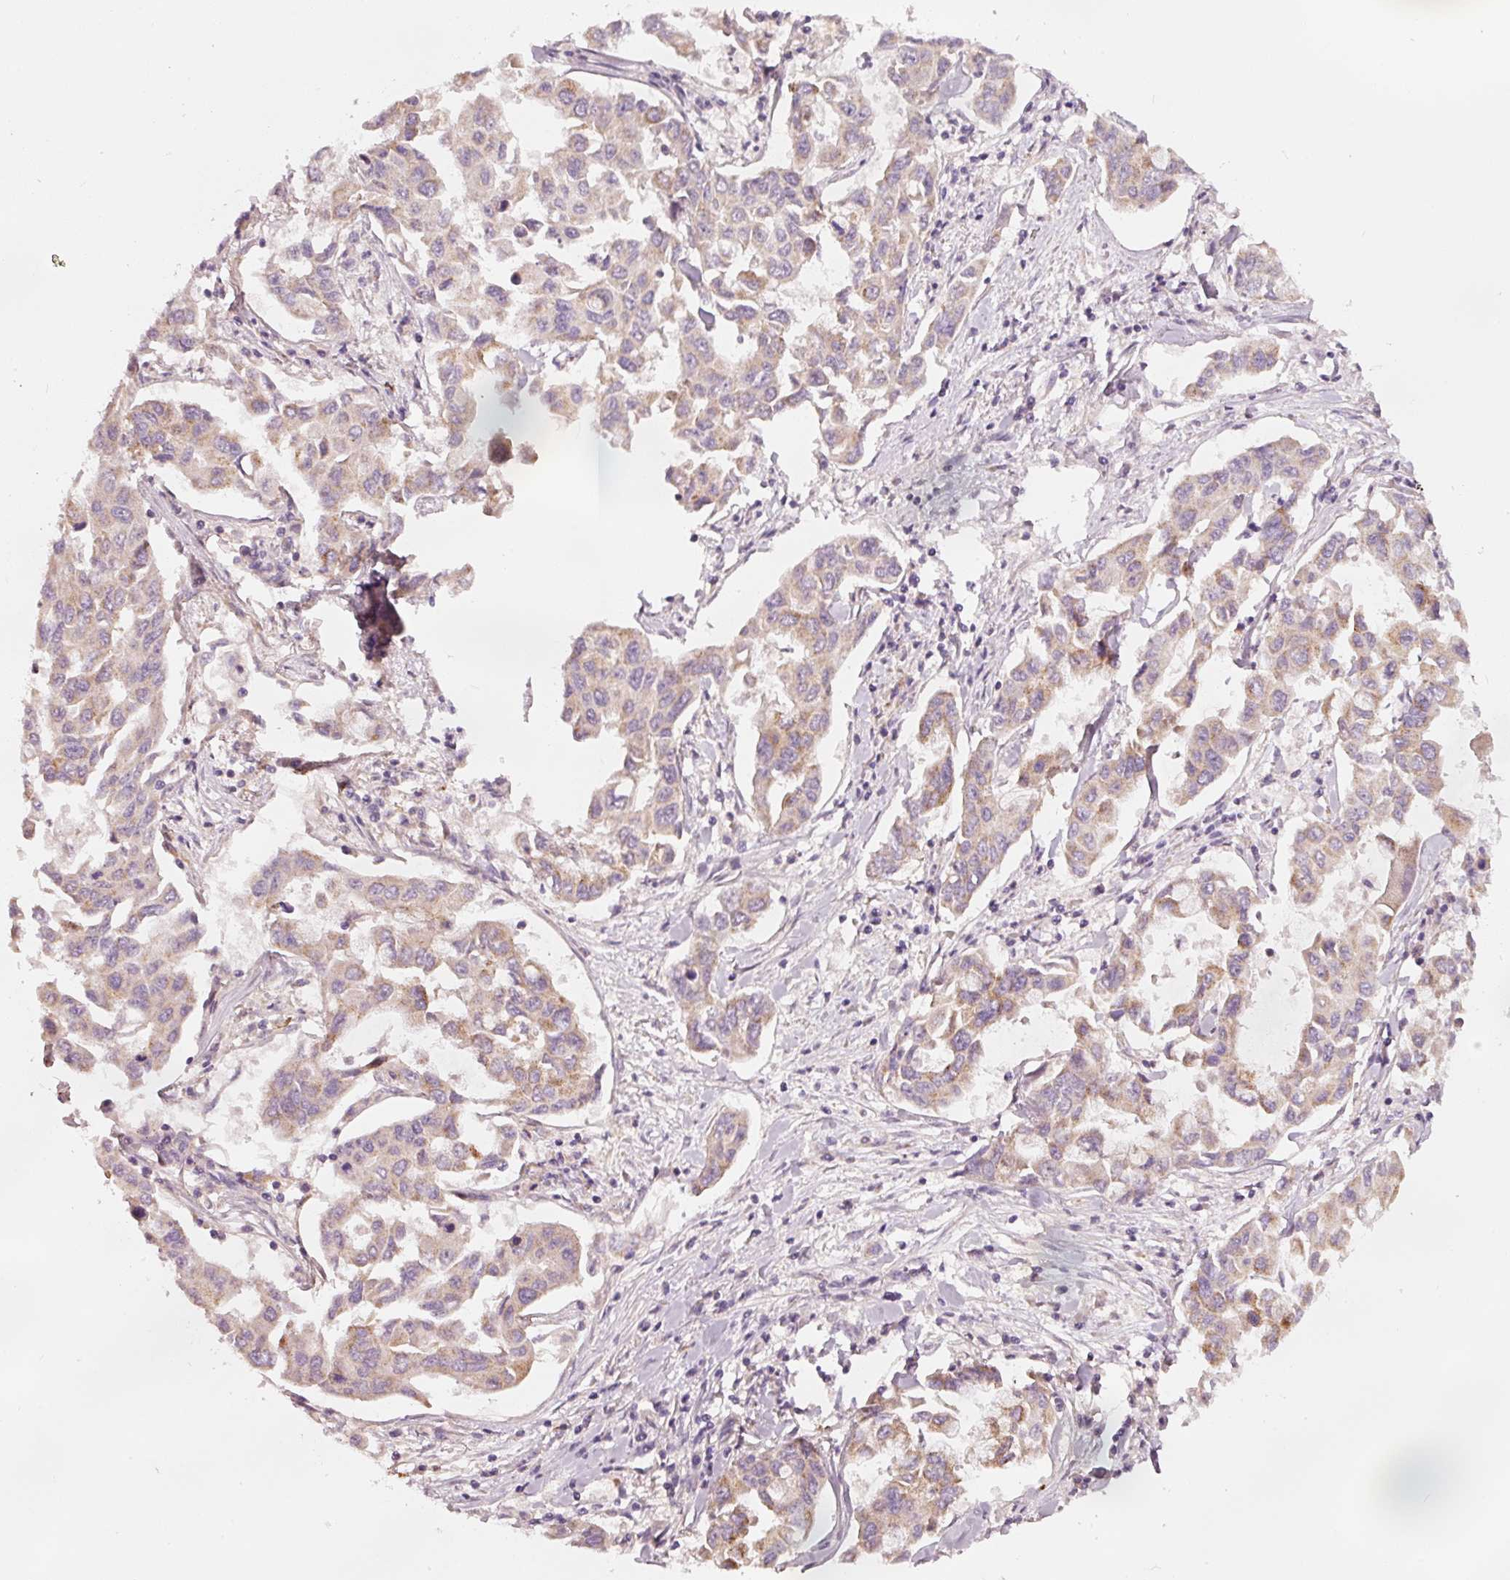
{"staining": {"intensity": "weak", "quantity": "25%-75%", "location": "cytoplasmic/membranous"}, "tissue": "lung cancer", "cell_type": "Tumor cells", "image_type": "cancer", "snomed": [{"axis": "morphology", "description": "Adenocarcinoma, NOS"}, {"axis": "topography", "description": "Lung"}], "caption": "High-power microscopy captured an immunohistochemistry micrograph of adenocarcinoma (lung), revealing weak cytoplasmic/membranous expression in about 25%-75% of tumor cells. (Stains: DAB in brown, nuclei in blue, Microscopy: brightfield microscopy at high magnification).", "gene": "KLHL21", "patient": {"sex": "male", "age": 64}}